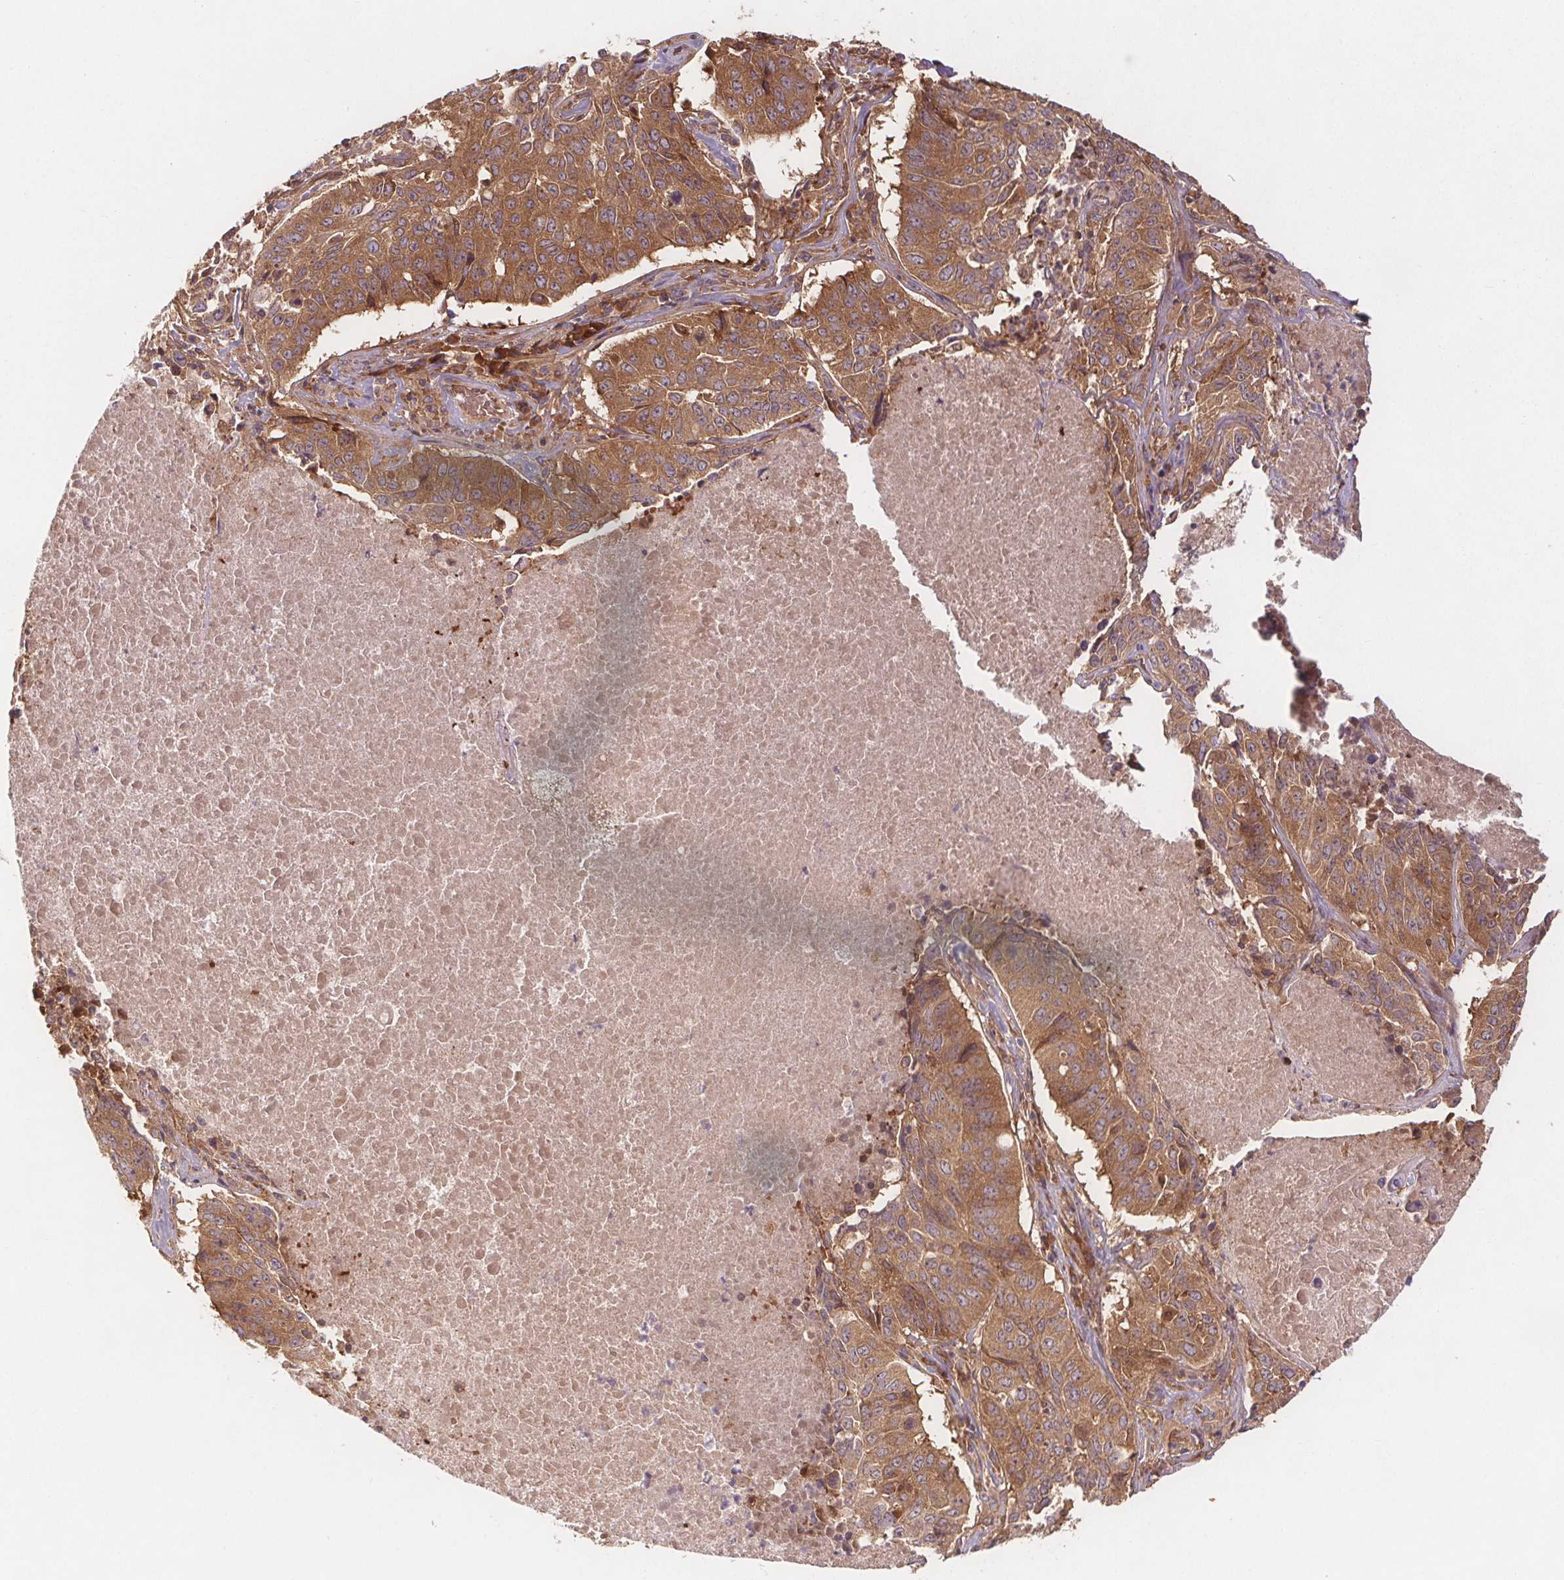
{"staining": {"intensity": "moderate", "quantity": ">75%", "location": "cytoplasmic/membranous"}, "tissue": "lung cancer", "cell_type": "Tumor cells", "image_type": "cancer", "snomed": [{"axis": "morphology", "description": "Normal tissue, NOS"}, {"axis": "morphology", "description": "Squamous cell carcinoma, NOS"}, {"axis": "topography", "description": "Bronchus"}, {"axis": "topography", "description": "Lung"}], "caption": "High-magnification brightfield microscopy of lung cancer stained with DAB (brown) and counterstained with hematoxylin (blue). tumor cells exhibit moderate cytoplasmic/membranous expression is seen in about>75% of cells.", "gene": "EIF3D", "patient": {"sex": "male", "age": 64}}